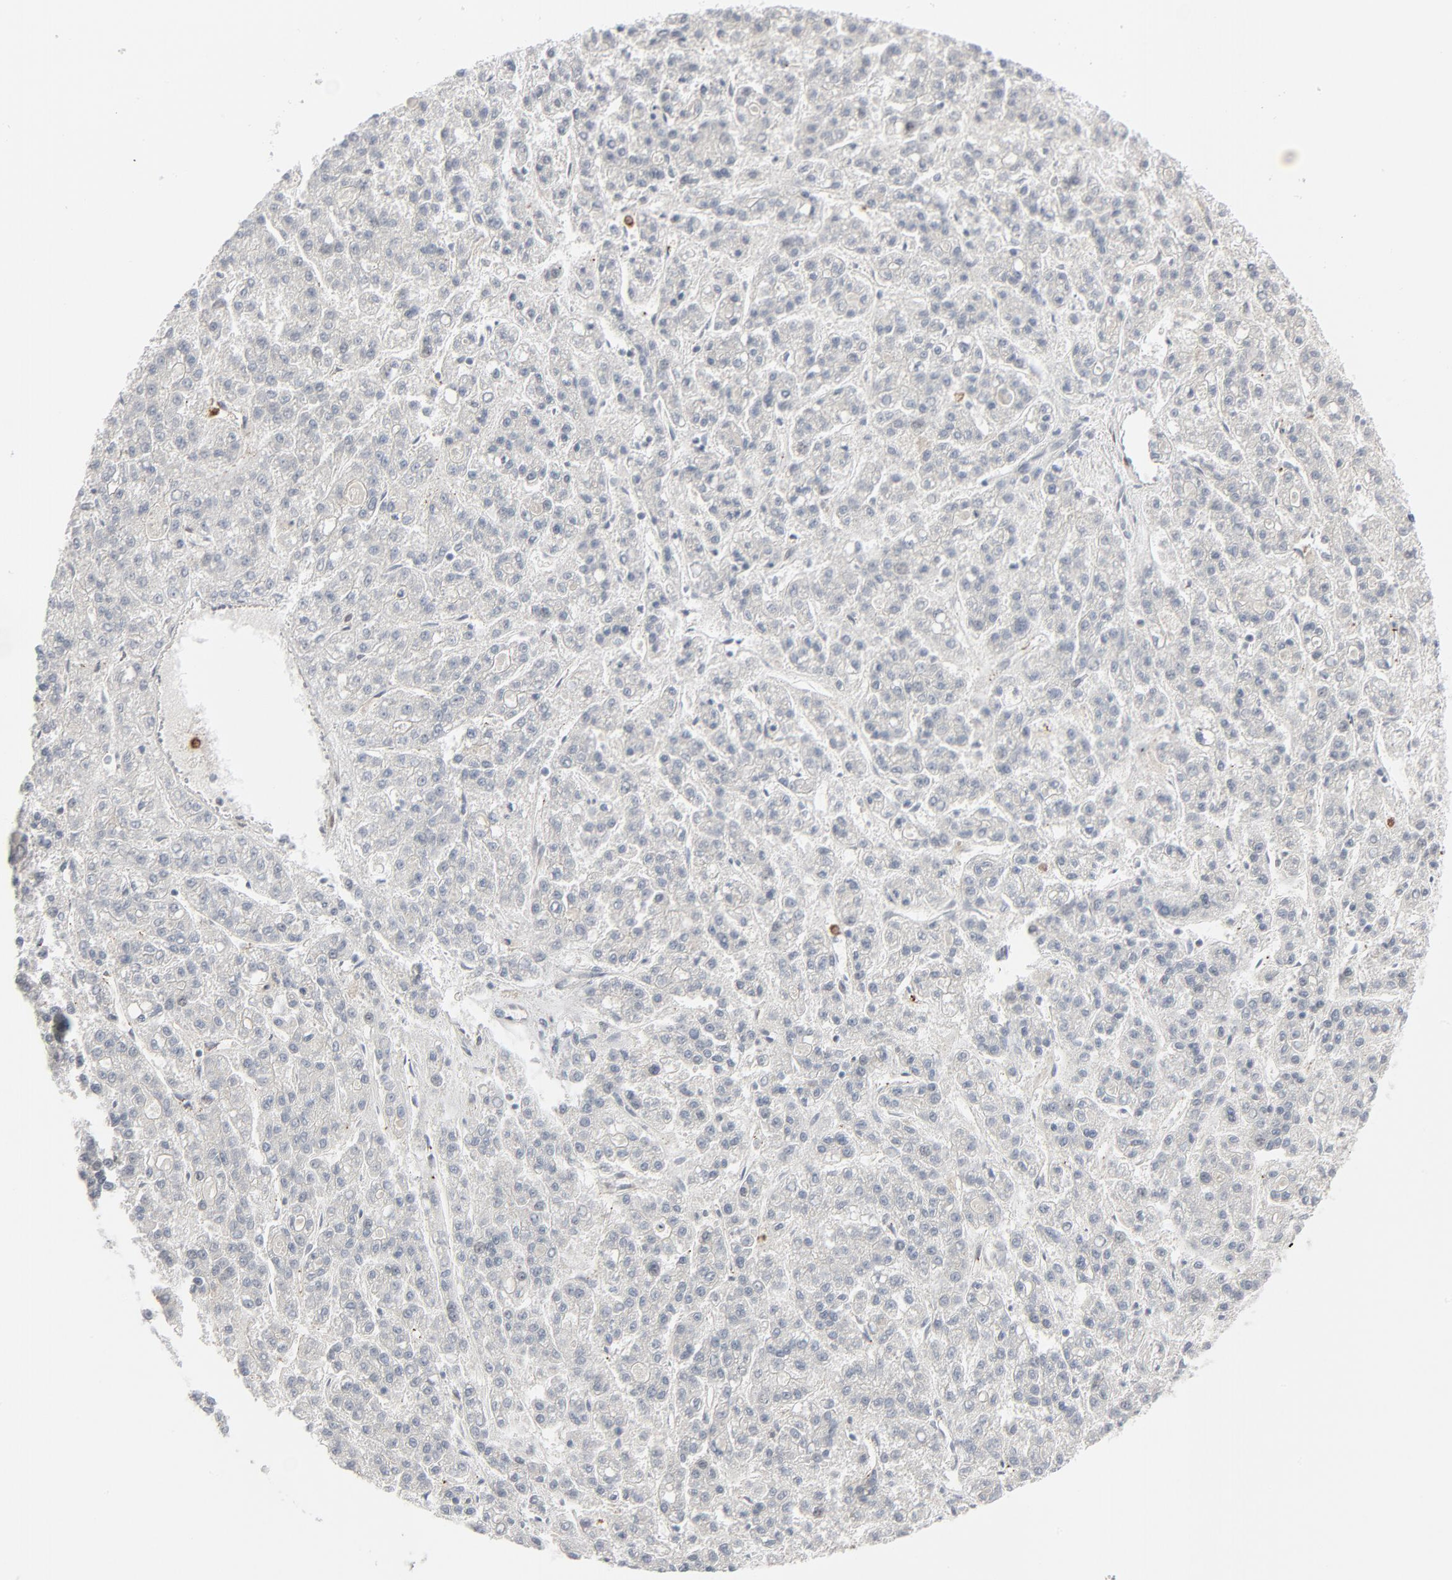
{"staining": {"intensity": "negative", "quantity": "none", "location": "none"}, "tissue": "liver cancer", "cell_type": "Tumor cells", "image_type": "cancer", "snomed": [{"axis": "morphology", "description": "Carcinoma, Hepatocellular, NOS"}, {"axis": "topography", "description": "Liver"}], "caption": "A photomicrograph of human hepatocellular carcinoma (liver) is negative for staining in tumor cells.", "gene": "CUX1", "patient": {"sex": "male", "age": 70}}